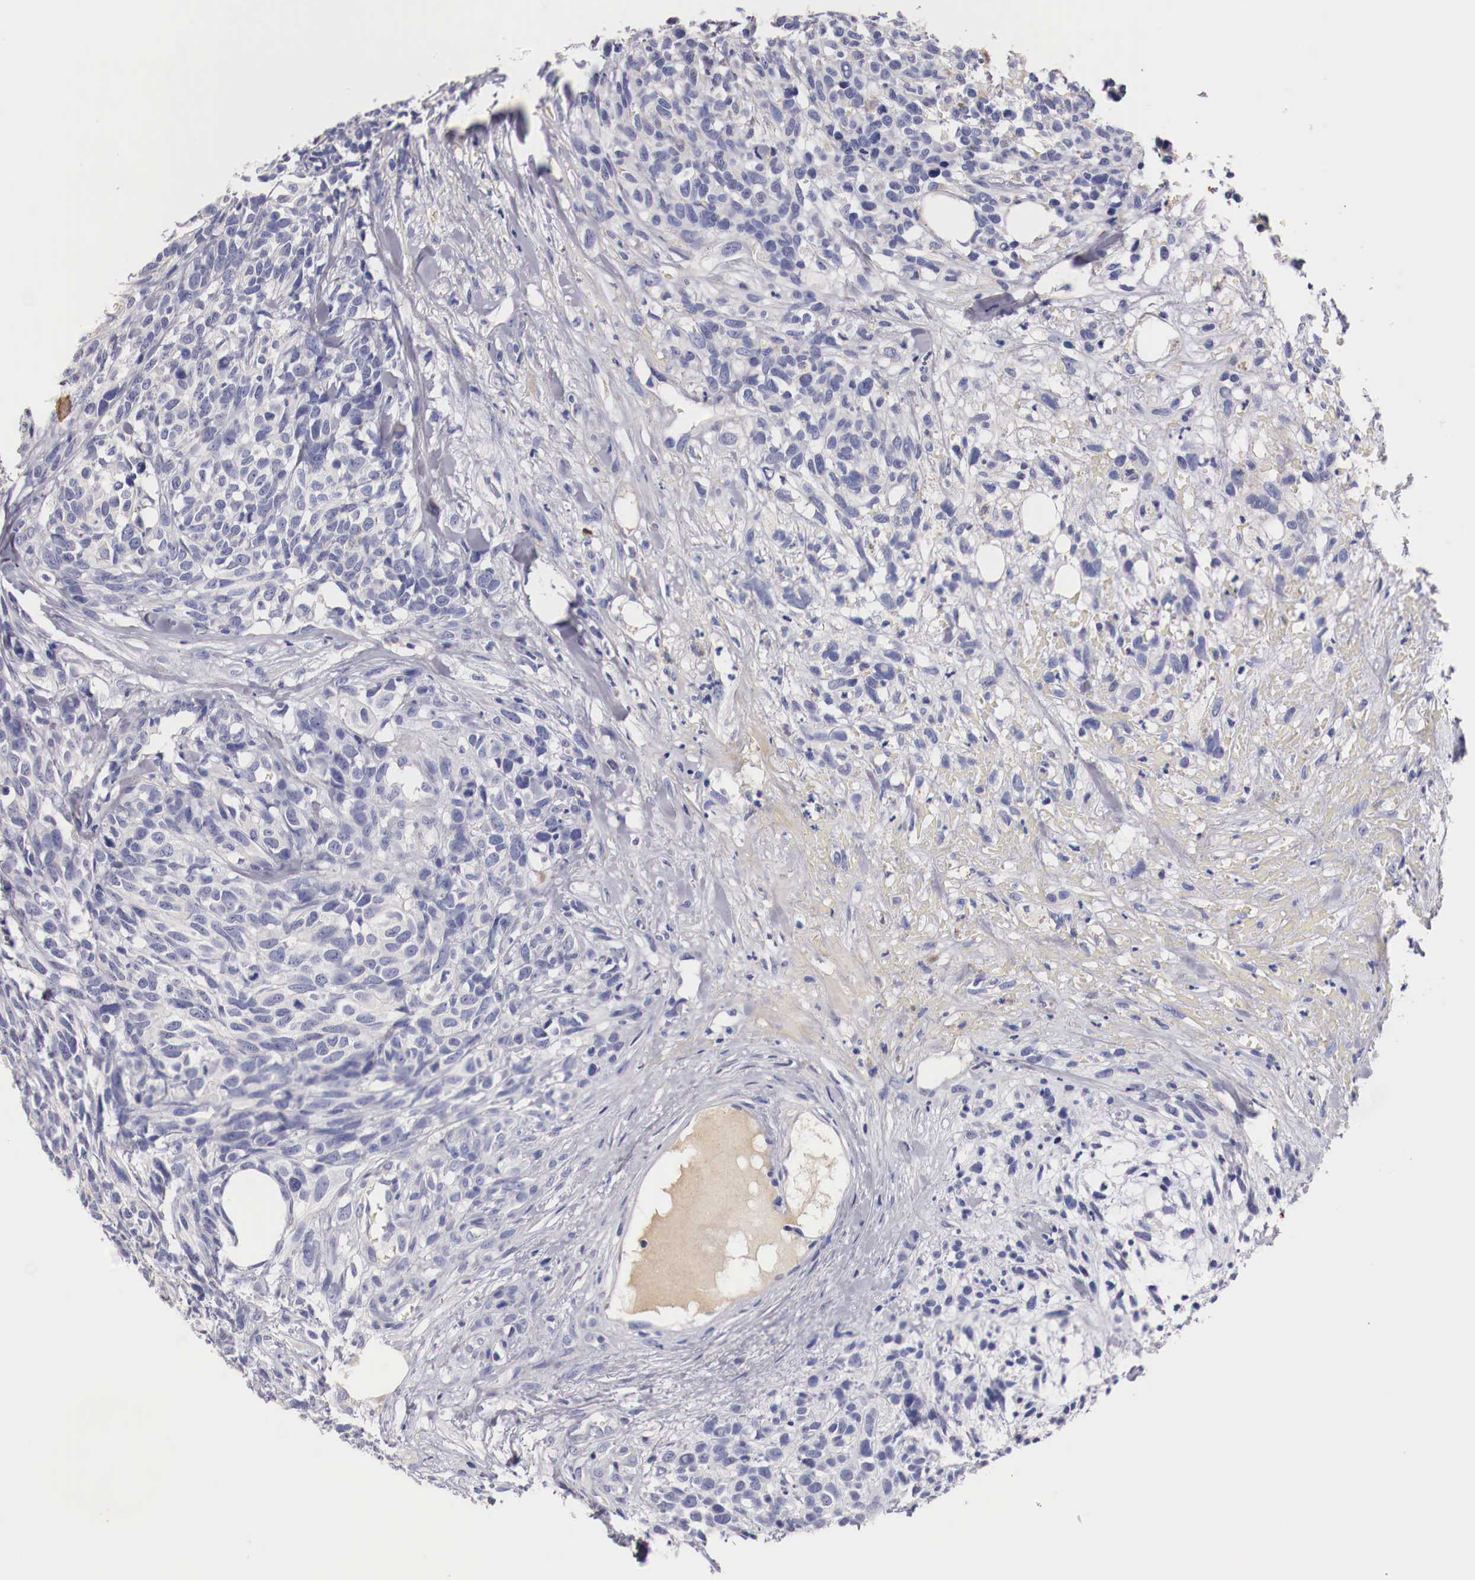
{"staining": {"intensity": "negative", "quantity": "none", "location": "none"}, "tissue": "melanoma", "cell_type": "Tumor cells", "image_type": "cancer", "snomed": [{"axis": "morphology", "description": "Malignant melanoma, NOS"}, {"axis": "topography", "description": "Skin"}], "caption": "This is an IHC micrograph of human malignant melanoma. There is no staining in tumor cells.", "gene": "PITPNA", "patient": {"sex": "female", "age": 85}}